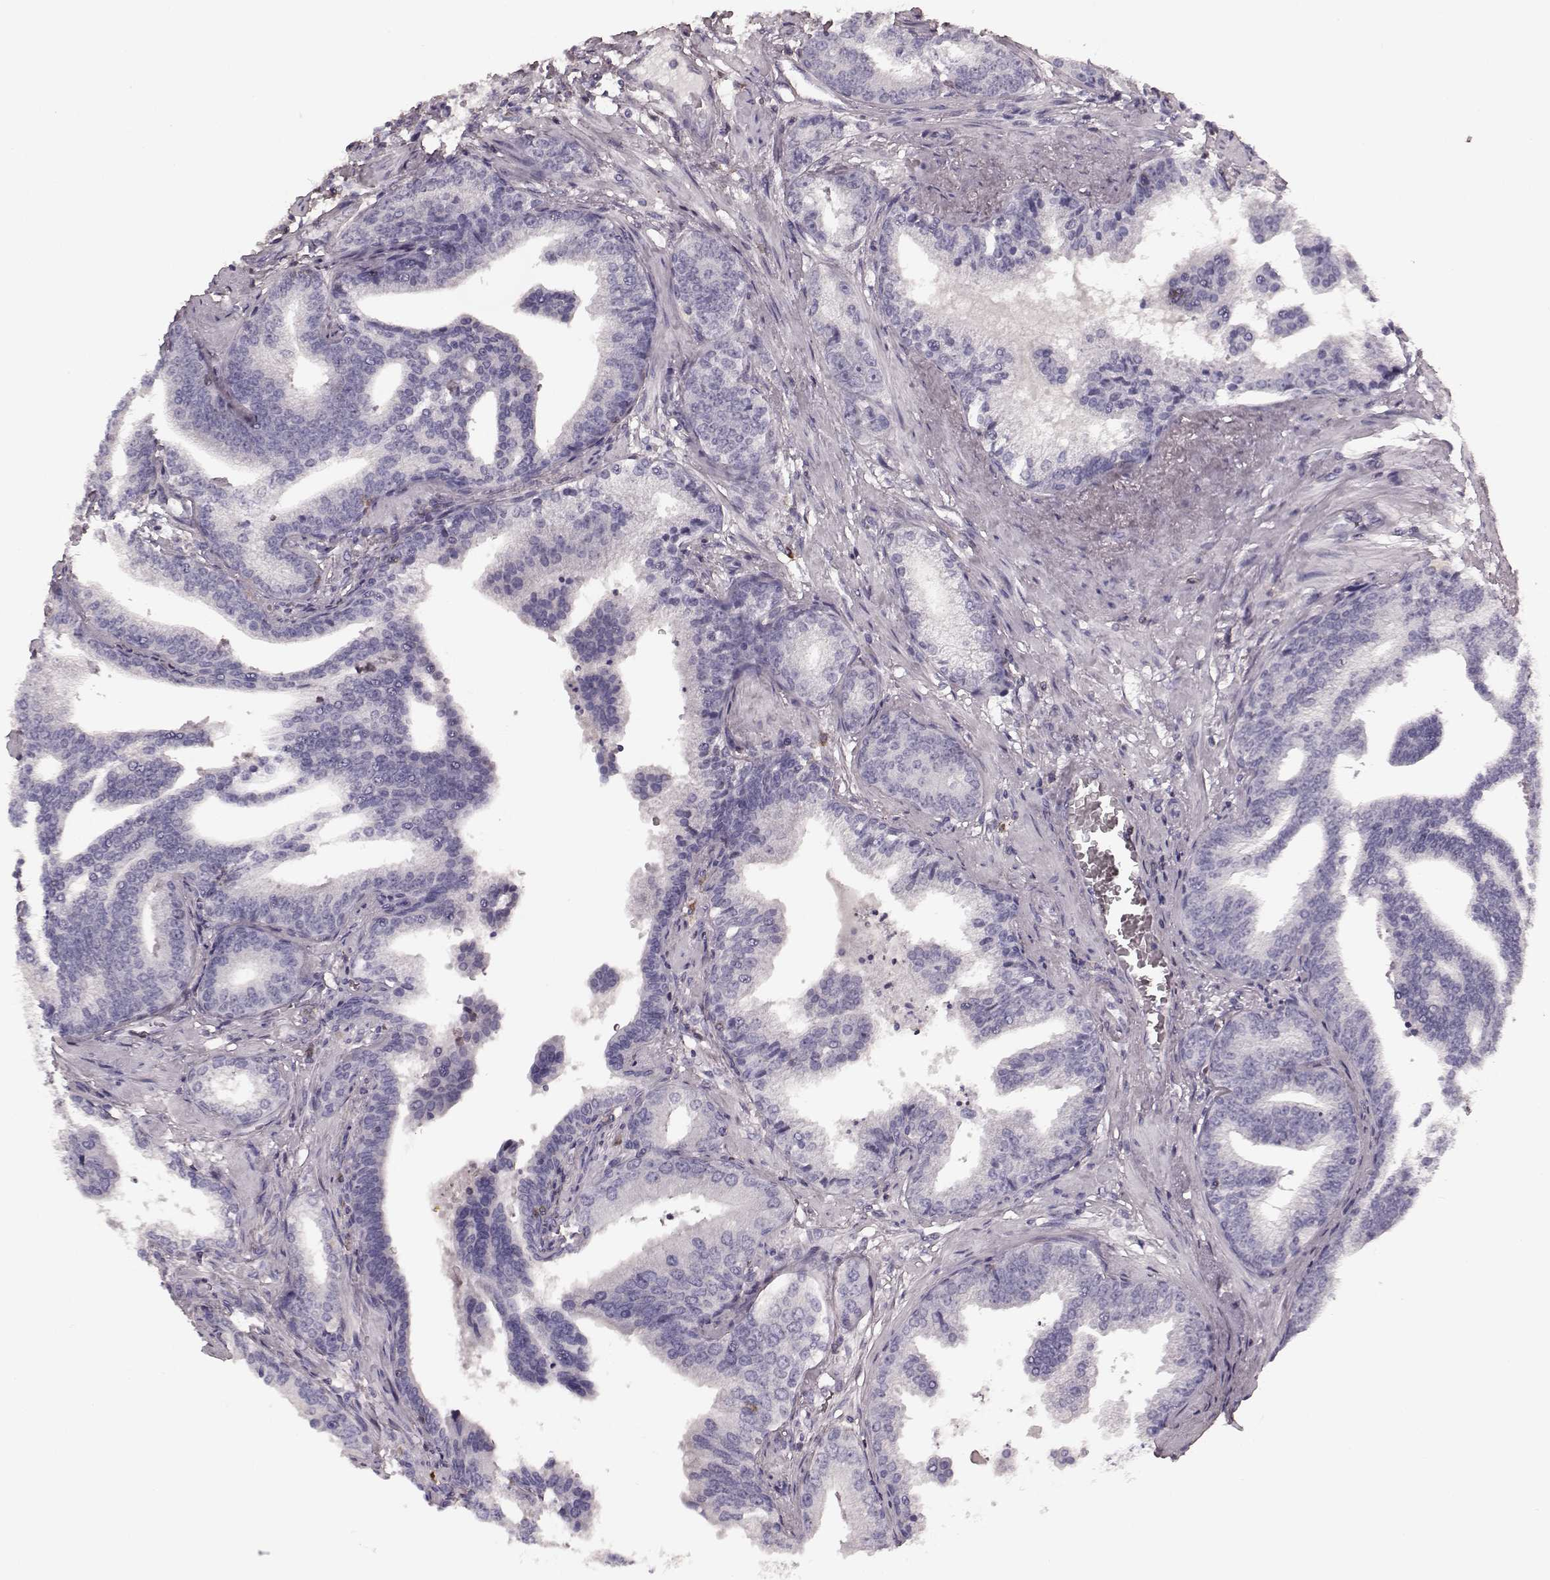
{"staining": {"intensity": "negative", "quantity": "none", "location": "none"}, "tissue": "prostate cancer", "cell_type": "Tumor cells", "image_type": "cancer", "snomed": [{"axis": "morphology", "description": "Adenocarcinoma, NOS"}, {"axis": "topography", "description": "Prostate"}], "caption": "An image of human prostate adenocarcinoma is negative for staining in tumor cells. The staining is performed using DAB brown chromogen with nuclei counter-stained in using hematoxylin.", "gene": "CD28", "patient": {"sex": "male", "age": 64}}